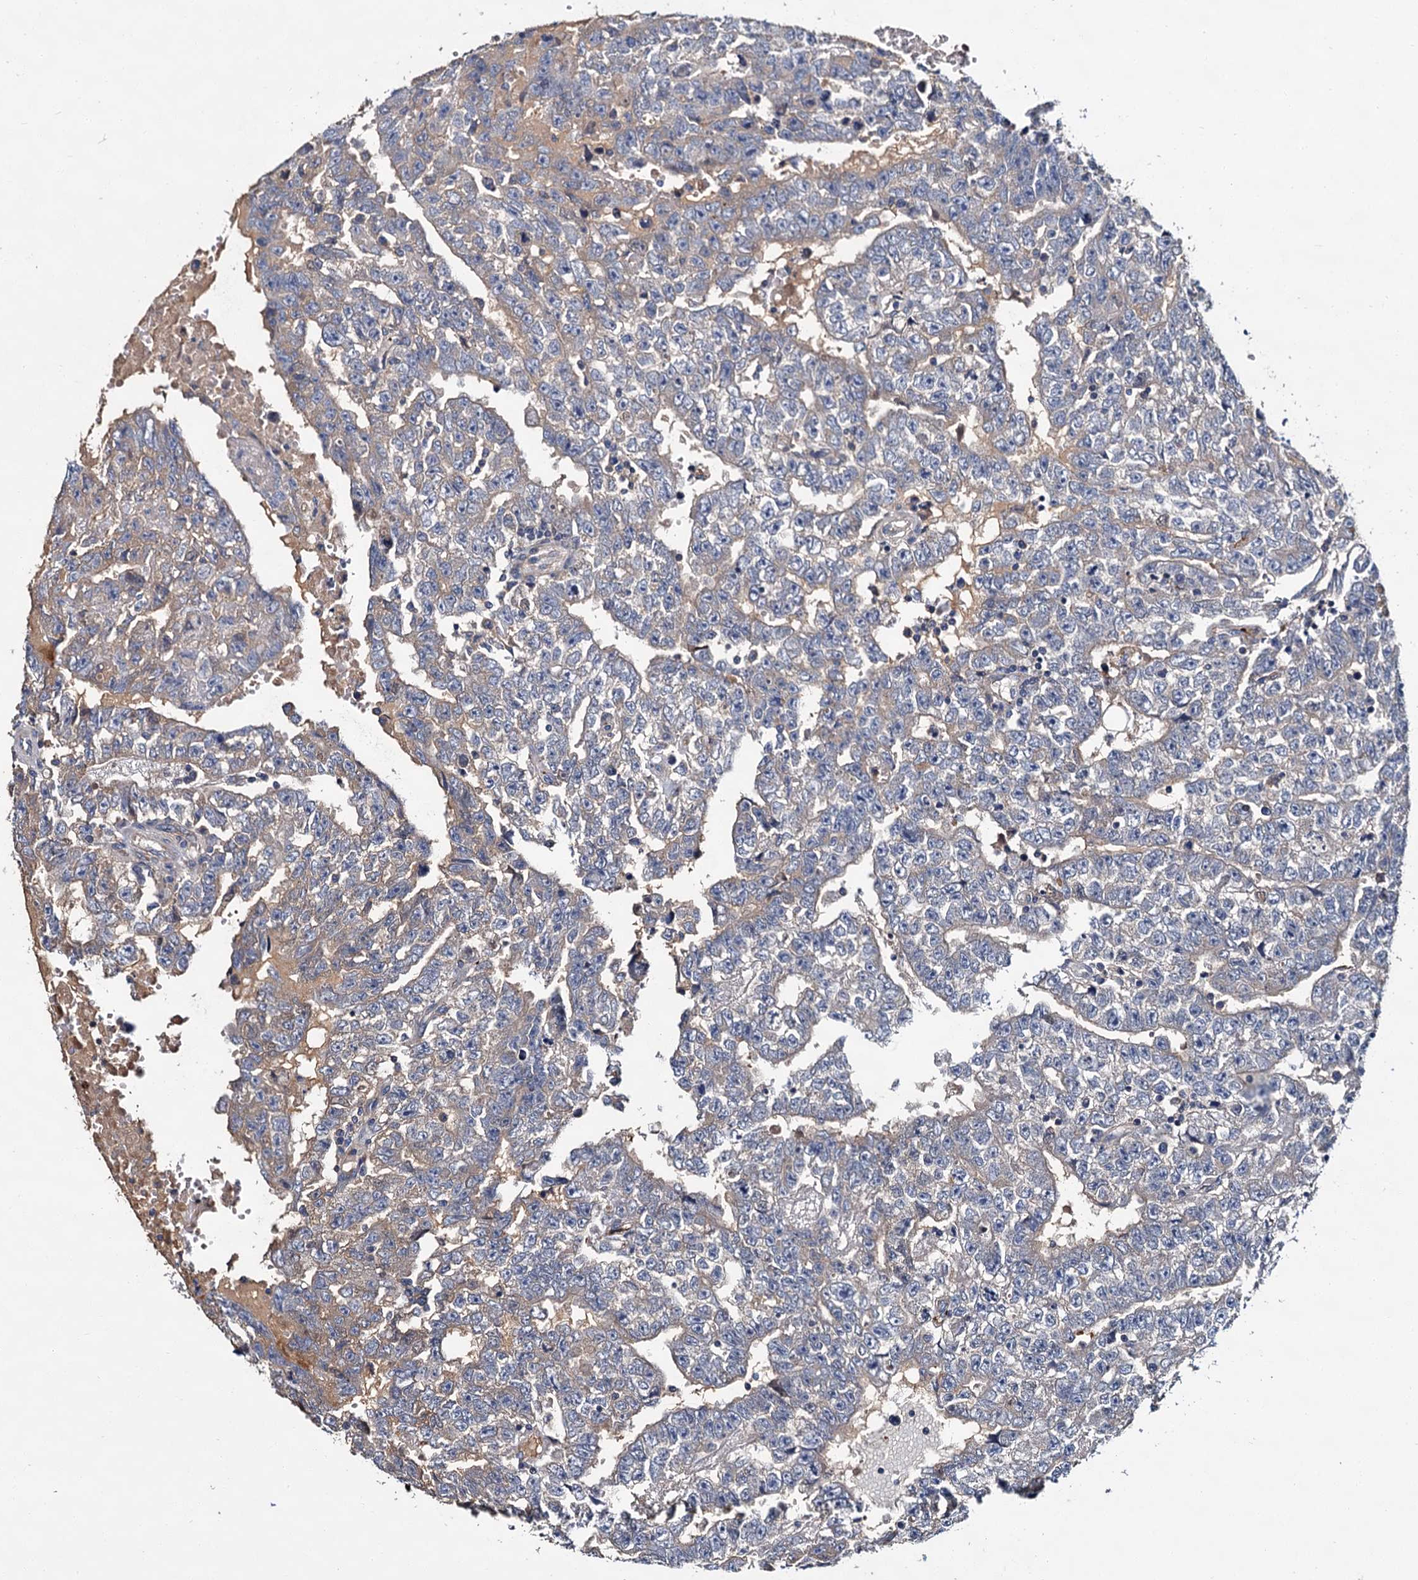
{"staining": {"intensity": "weak", "quantity": "<25%", "location": "cytoplasmic/membranous"}, "tissue": "testis cancer", "cell_type": "Tumor cells", "image_type": "cancer", "snomed": [{"axis": "morphology", "description": "Carcinoma, Embryonal, NOS"}, {"axis": "topography", "description": "Testis"}], "caption": "There is no significant expression in tumor cells of testis cancer (embryonal carcinoma). The staining is performed using DAB brown chromogen with nuclei counter-stained in using hematoxylin.", "gene": "CACNA1C", "patient": {"sex": "male", "age": 25}}